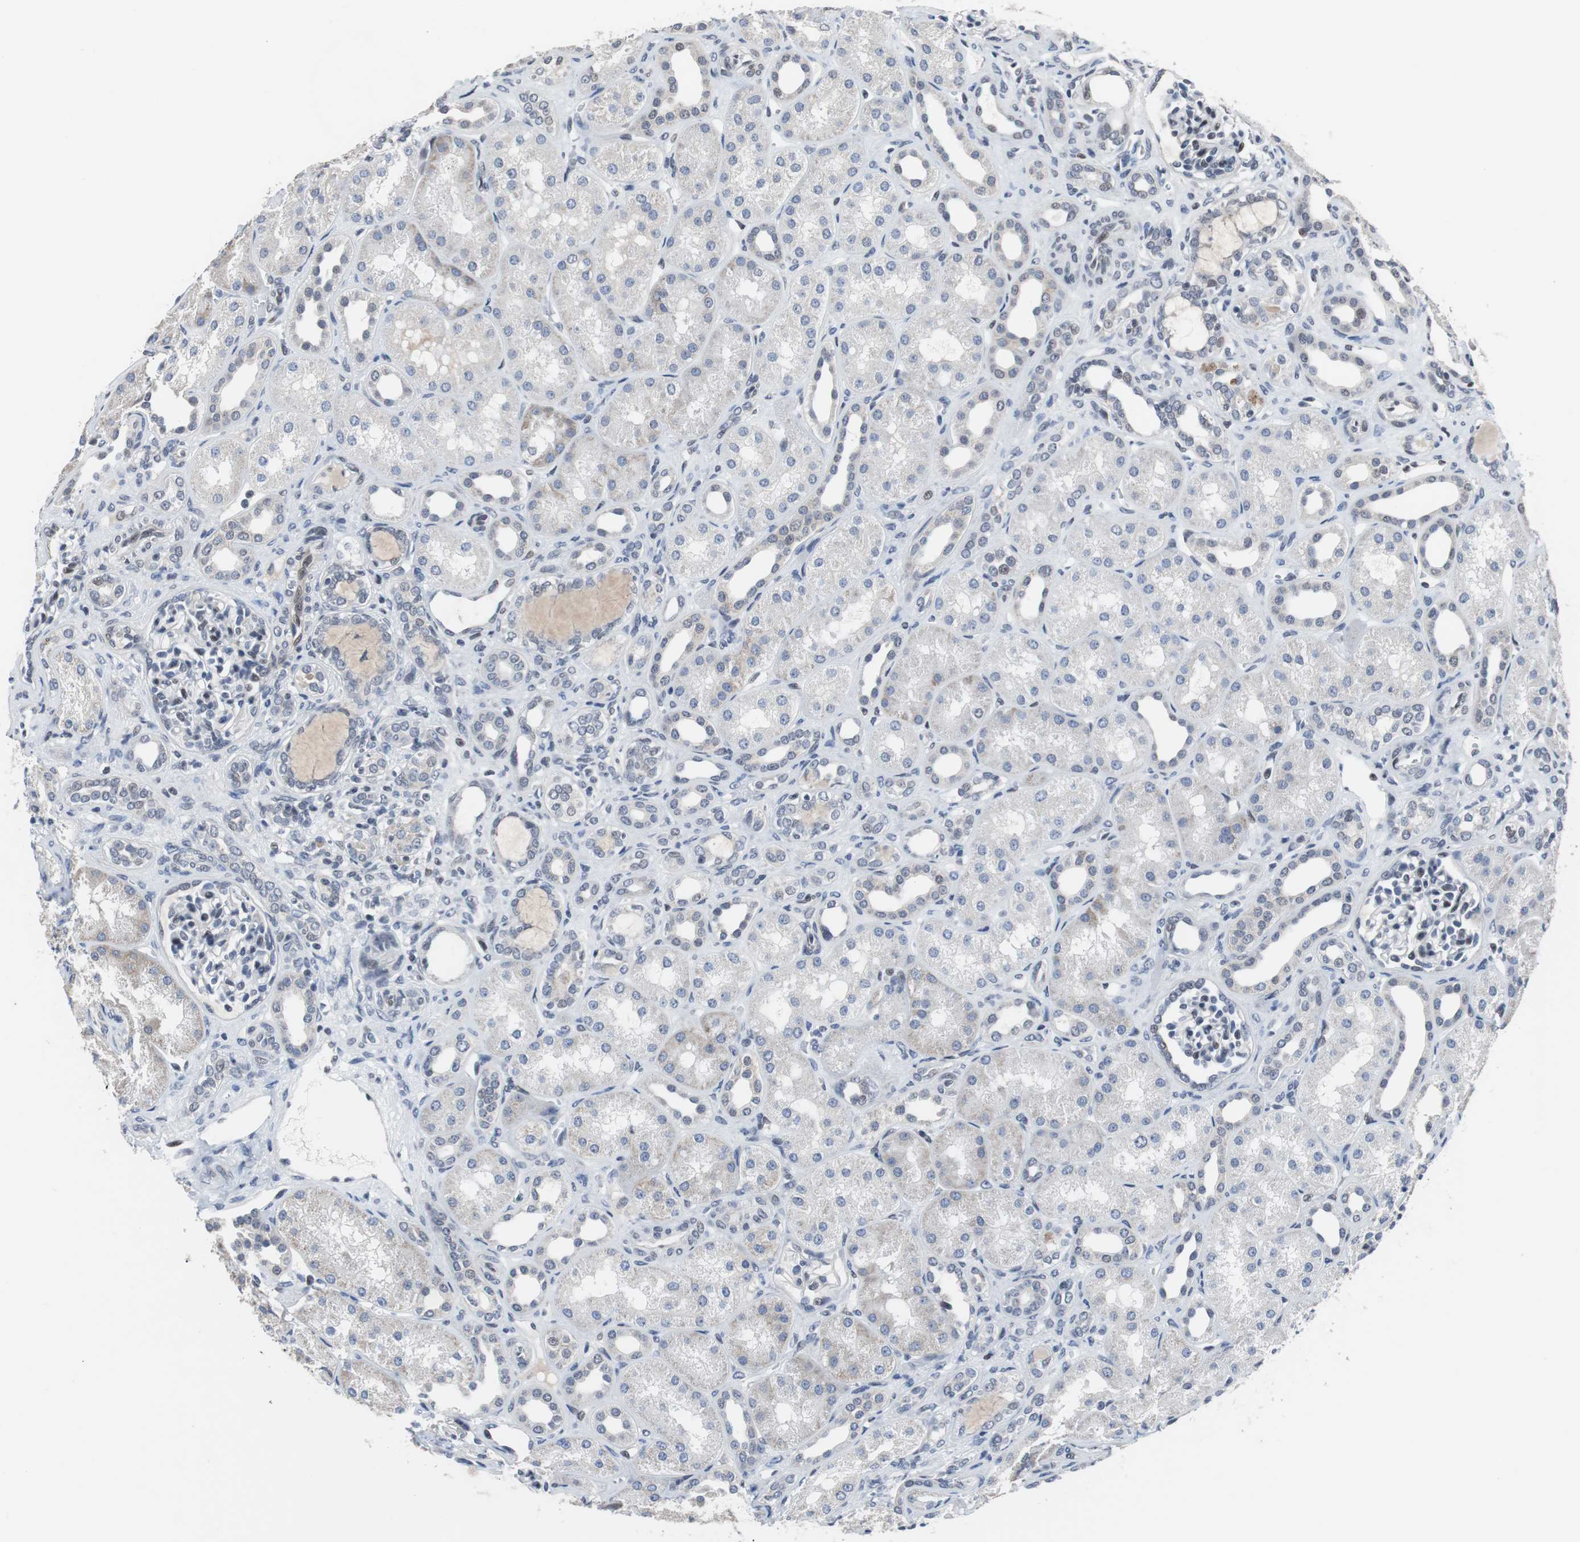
{"staining": {"intensity": "weak", "quantity": "<25%", "location": "nuclear"}, "tissue": "kidney", "cell_type": "Cells in glomeruli", "image_type": "normal", "snomed": [{"axis": "morphology", "description": "Normal tissue, NOS"}, {"axis": "topography", "description": "Kidney"}], "caption": "There is no significant expression in cells in glomeruli of kidney.", "gene": "TP63", "patient": {"sex": "male", "age": 7}}